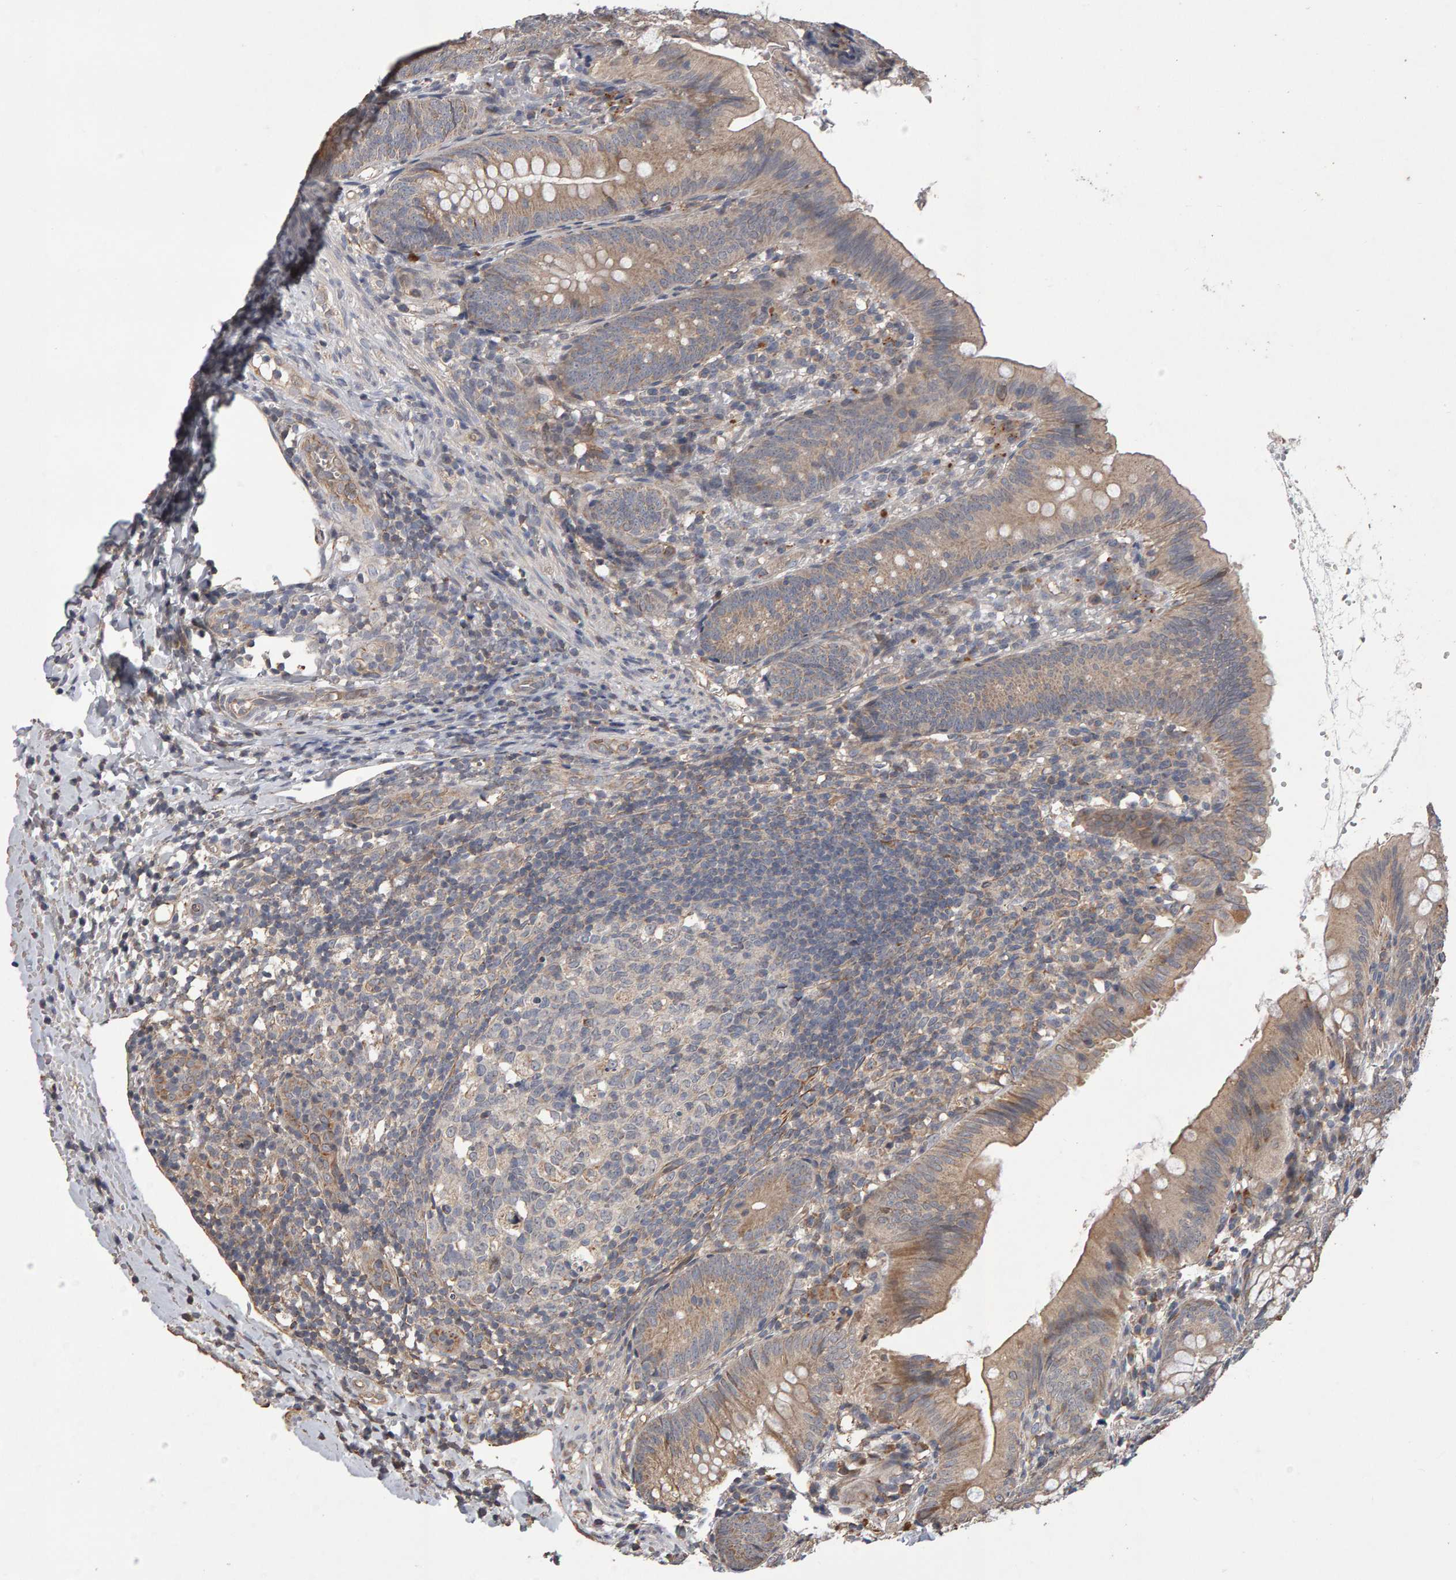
{"staining": {"intensity": "weak", "quantity": "25%-75%", "location": "cytoplasmic/membranous"}, "tissue": "appendix", "cell_type": "Glandular cells", "image_type": "normal", "snomed": [{"axis": "morphology", "description": "Normal tissue, NOS"}, {"axis": "topography", "description": "Appendix"}], "caption": "Immunohistochemistry image of benign appendix stained for a protein (brown), which demonstrates low levels of weak cytoplasmic/membranous staining in approximately 25%-75% of glandular cells.", "gene": "COASY", "patient": {"sex": "male", "age": 1}}